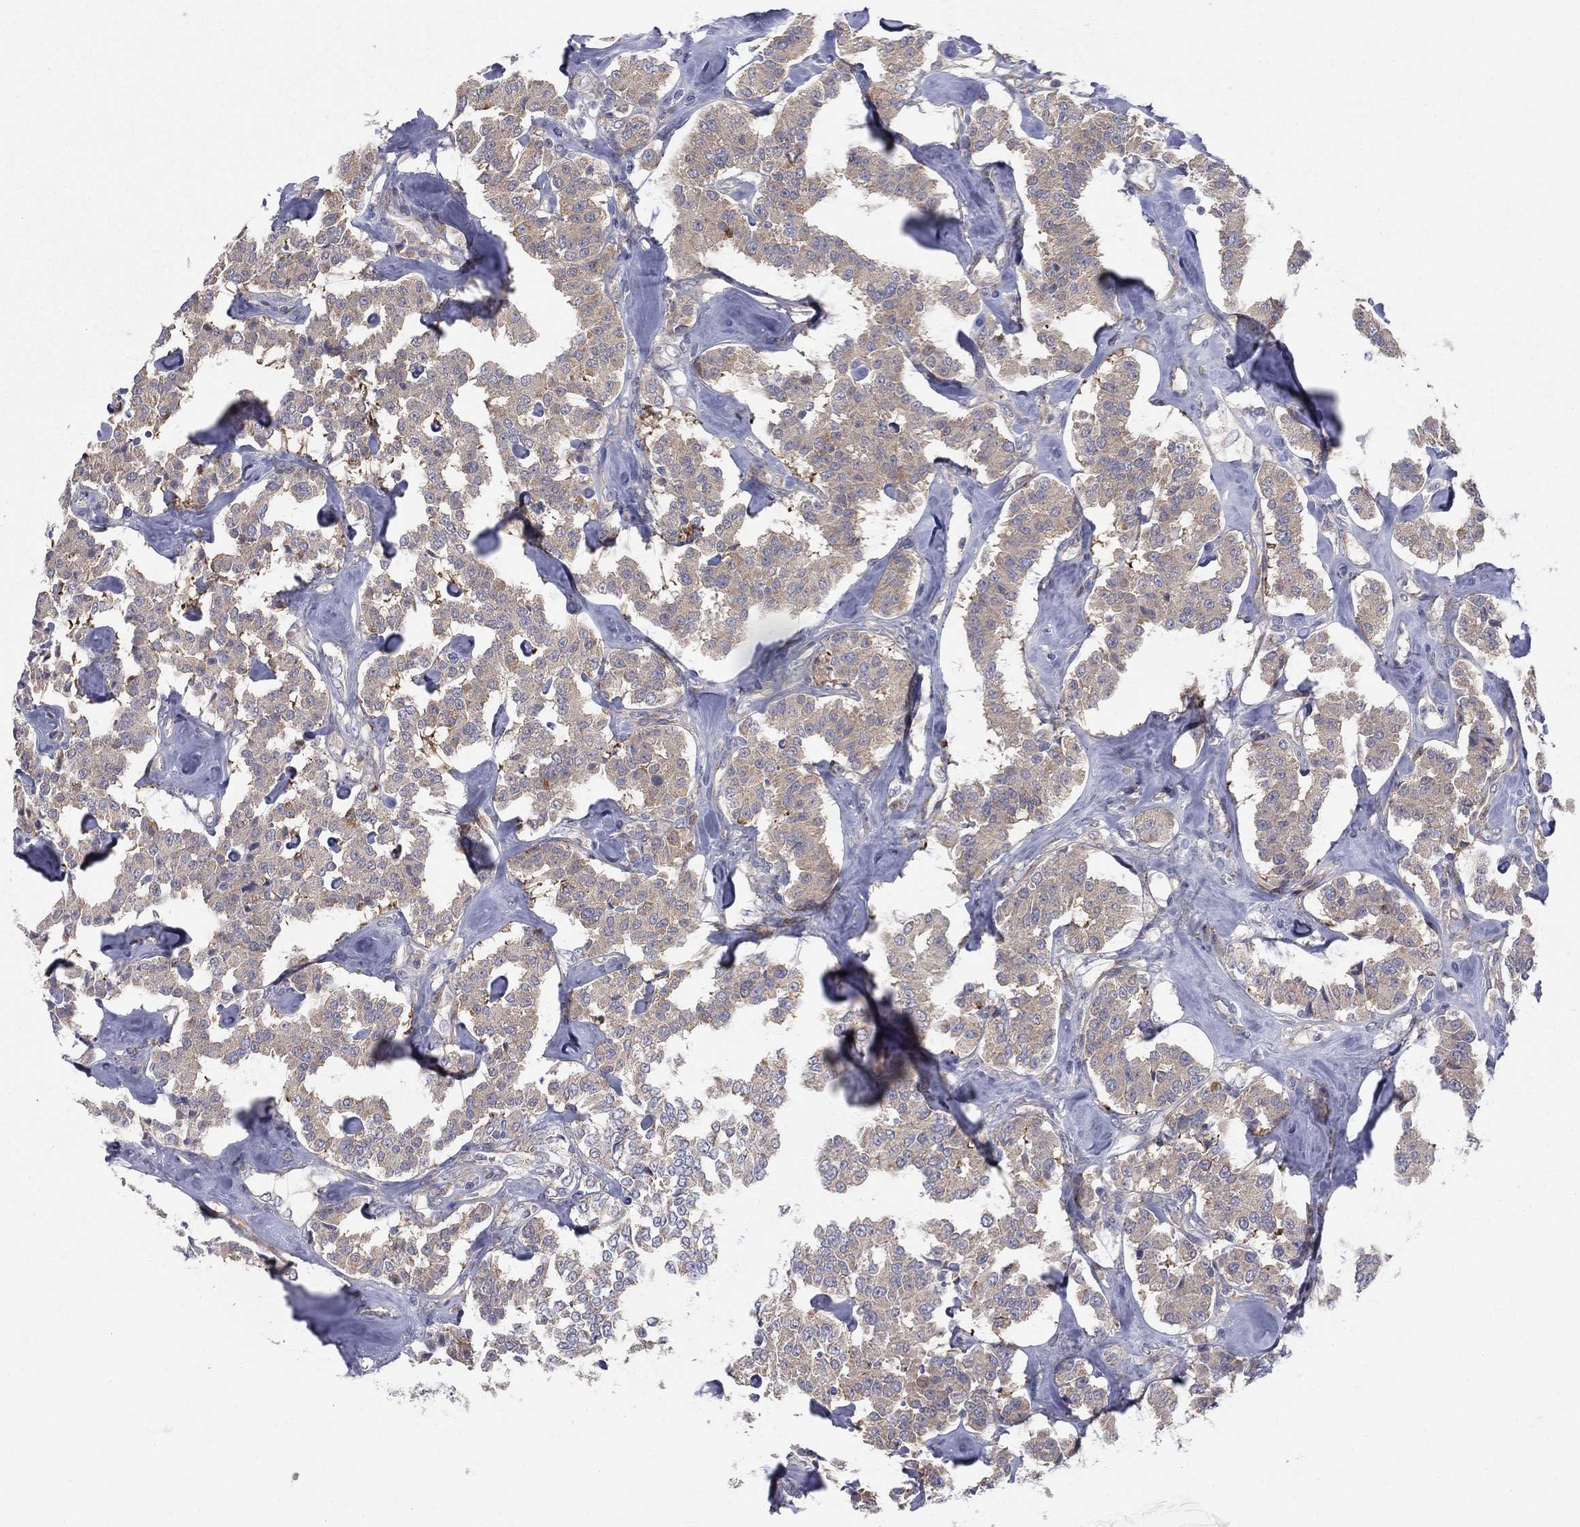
{"staining": {"intensity": "weak", "quantity": ">75%", "location": "cytoplasmic/membranous"}, "tissue": "carcinoid", "cell_type": "Tumor cells", "image_type": "cancer", "snomed": [{"axis": "morphology", "description": "Carcinoid, malignant, NOS"}, {"axis": "topography", "description": "Pancreas"}], "caption": "Weak cytoplasmic/membranous protein staining is seen in about >75% of tumor cells in malignant carcinoid. (Brightfield microscopy of DAB IHC at high magnification).", "gene": "POMZP3", "patient": {"sex": "male", "age": 41}}